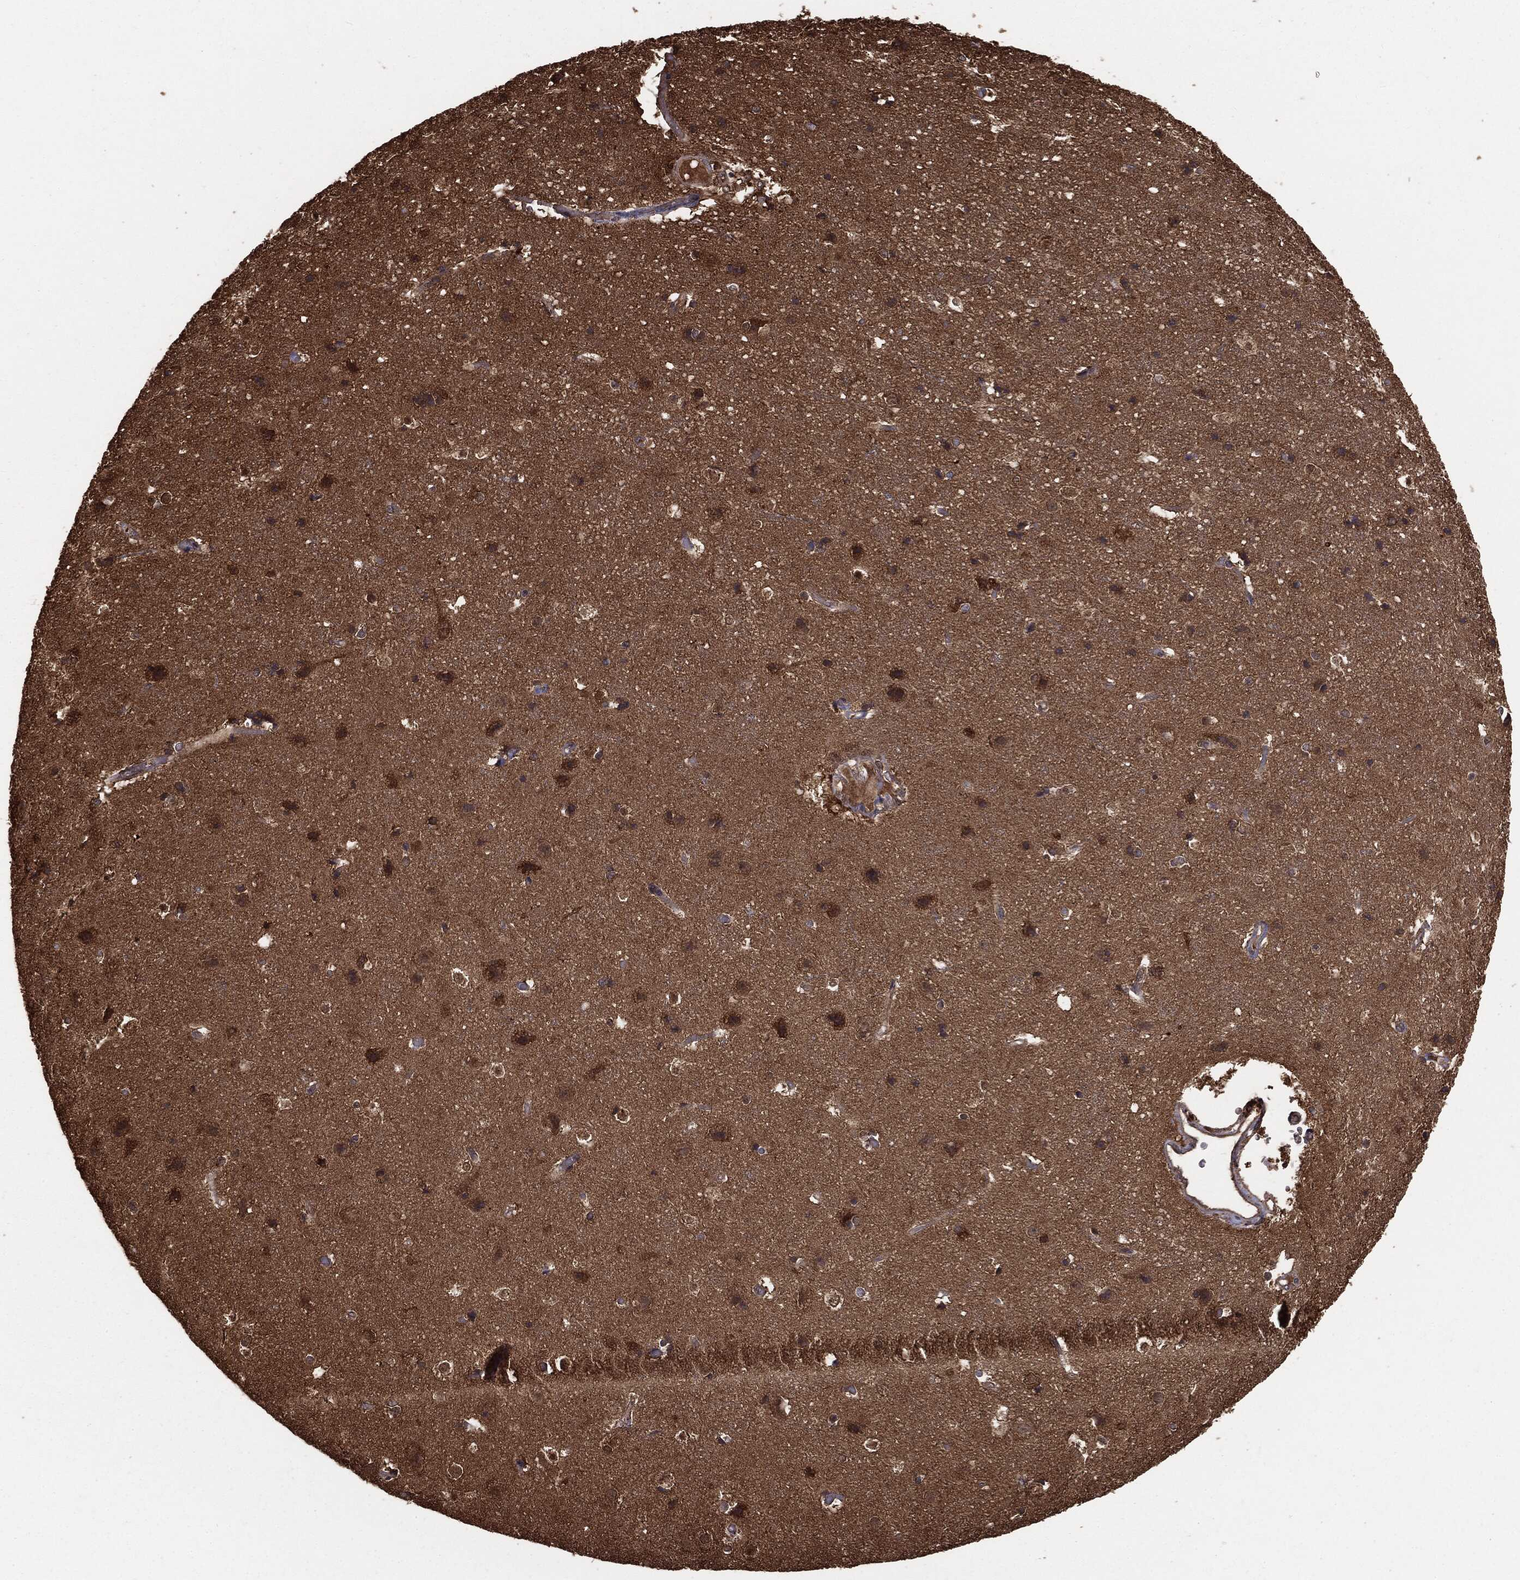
{"staining": {"intensity": "negative", "quantity": "none", "location": "none"}, "tissue": "cerebral cortex", "cell_type": "Endothelial cells", "image_type": "normal", "snomed": [{"axis": "morphology", "description": "Normal tissue, NOS"}, {"axis": "topography", "description": "Cerebral cortex"}], "caption": "A micrograph of cerebral cortex stained for a protein exhibits no brown staining in endothelial cells. (DAB immunohistochemistry (IHC), high magnification).", "gene": "NME1", "patient": {"sex": "female", "age": 52}}